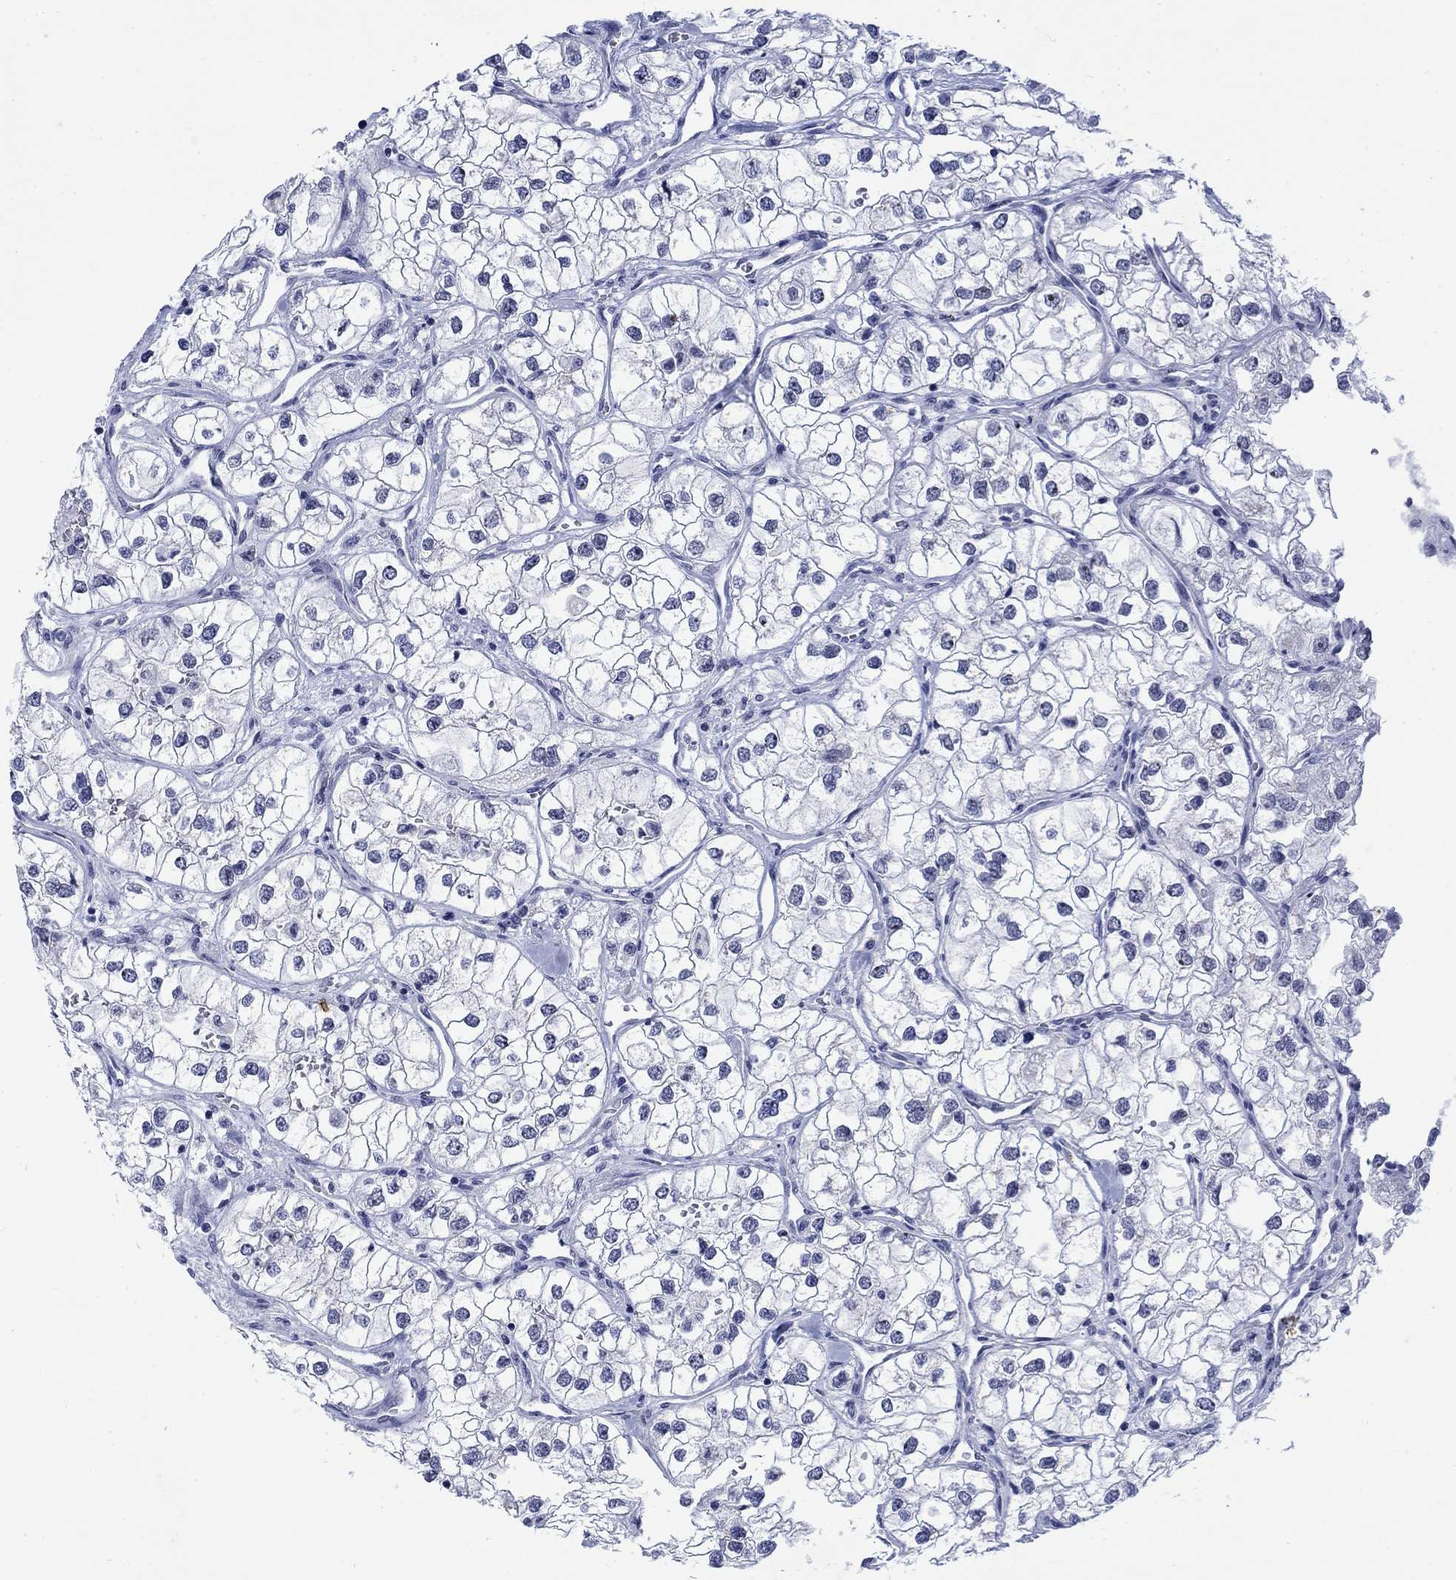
{"staining": {"intensity": "negative", "quantity": "none", "location": "none"}, "tissue": "renal cancer", "cell_type": "Tumor cells", "image_type": "cancer", "snomed": [{"axis": "morphology", "description": "Adenocarcinoma, NOS"}, {"axis": "topography", "description": "Kidney"}], "caption": "There is no significant staining in tumor cells of renal cancer.", "gene": "KRT76", "patient": {"sex": "male", "age": 59}}